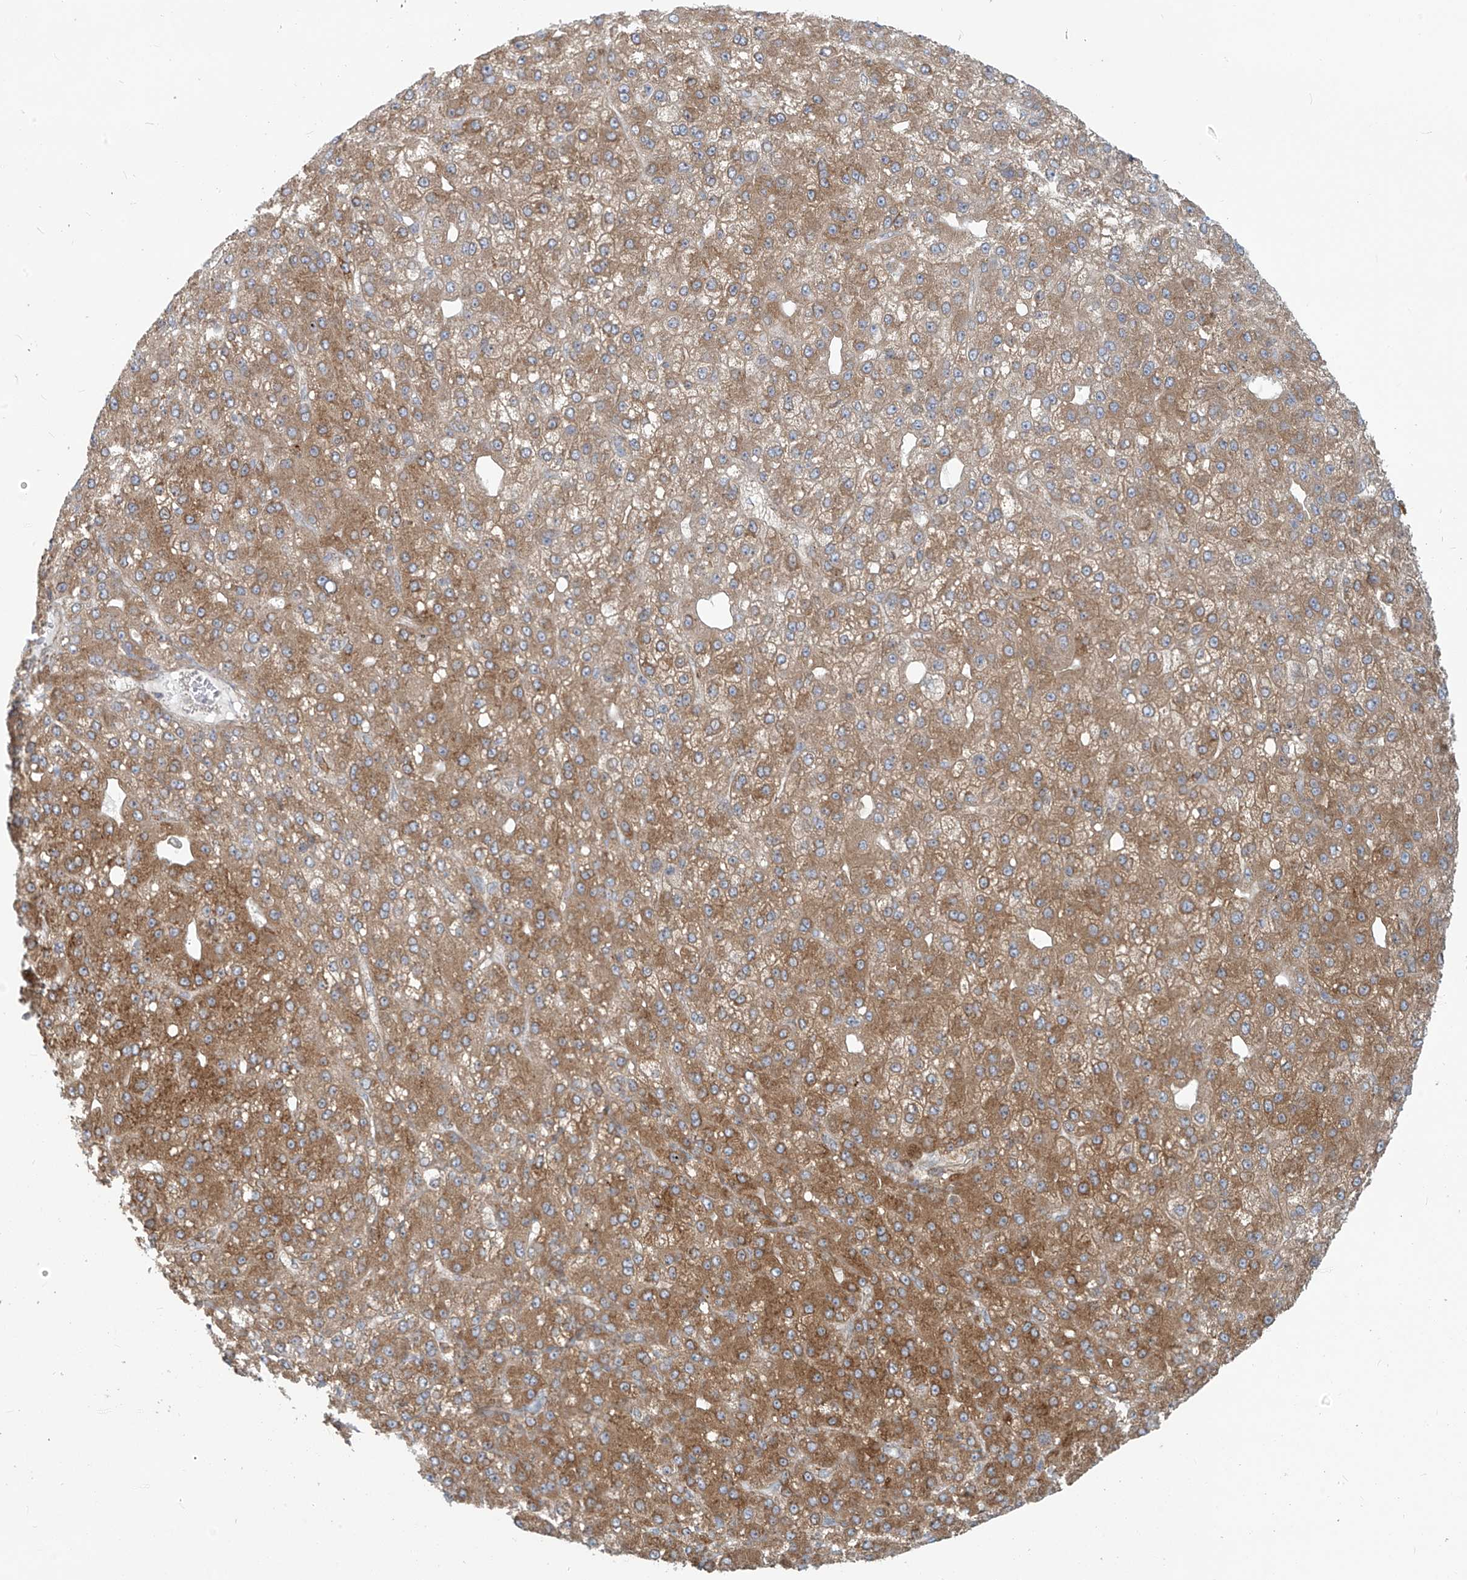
{"staining": {"intensity": "moderate", "quantity": "25%-75%", "location": "cytoplasmic/membranous"}, "tissue": "liver cancer", "cell_type": "Tumor cells", "image_type": "cancer", "snomed": [{"axis": "morphology", "description": "Carcinoma, Hepatocellular, NOS"}, {"axis": "topography", "description": "Liver"}], "caption": "Human liver cancer (hepatocellular carcinoma) stained with a protein marker reveals moderate staining in tumor cells.", "gene": "KATNIP", "patient": {"sex": "male", "age": 67}}